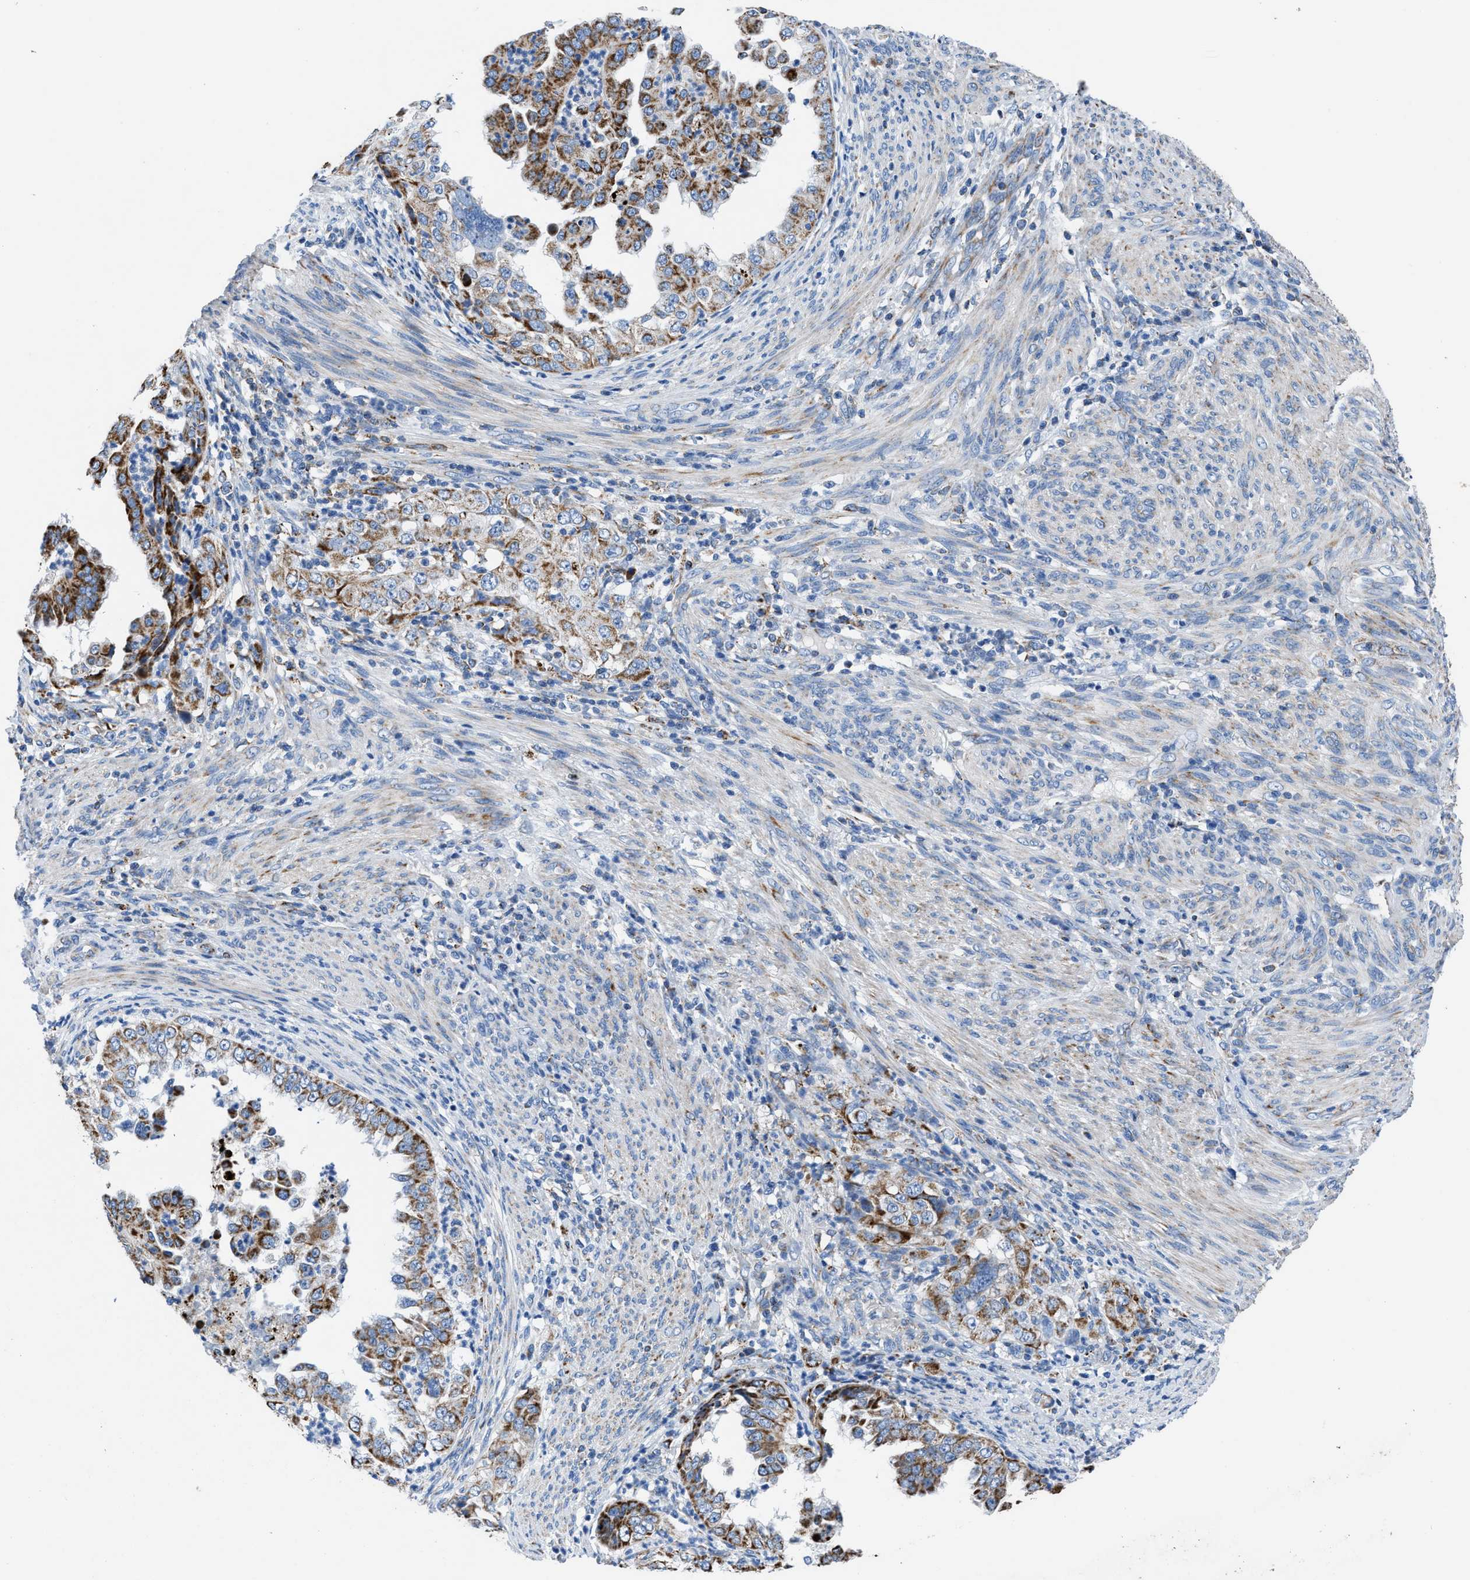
{"staining": {"intensity": "moderate", "quantity": ">75%", "location": "cytoplasmic/membranous"}, "tissue": "endometrial cancer", "cell_type": "Tumor cells", "image_type": "cancer", "snomed": [{"axis": "morphology", "description": "Adenocarcinoma, NOS"}, {"axis": "topography", "description": "Endometrium"}], "caption": "The photomicrograph displays immunohistochemical staining of endometrial adenocarcinoma. There is moderate cytoplasmic/membranous positivity is present in approximately >75% of tumor cells.", "gene": "ZDHHC3", "patient": {"sex": "female", "age": 85}}